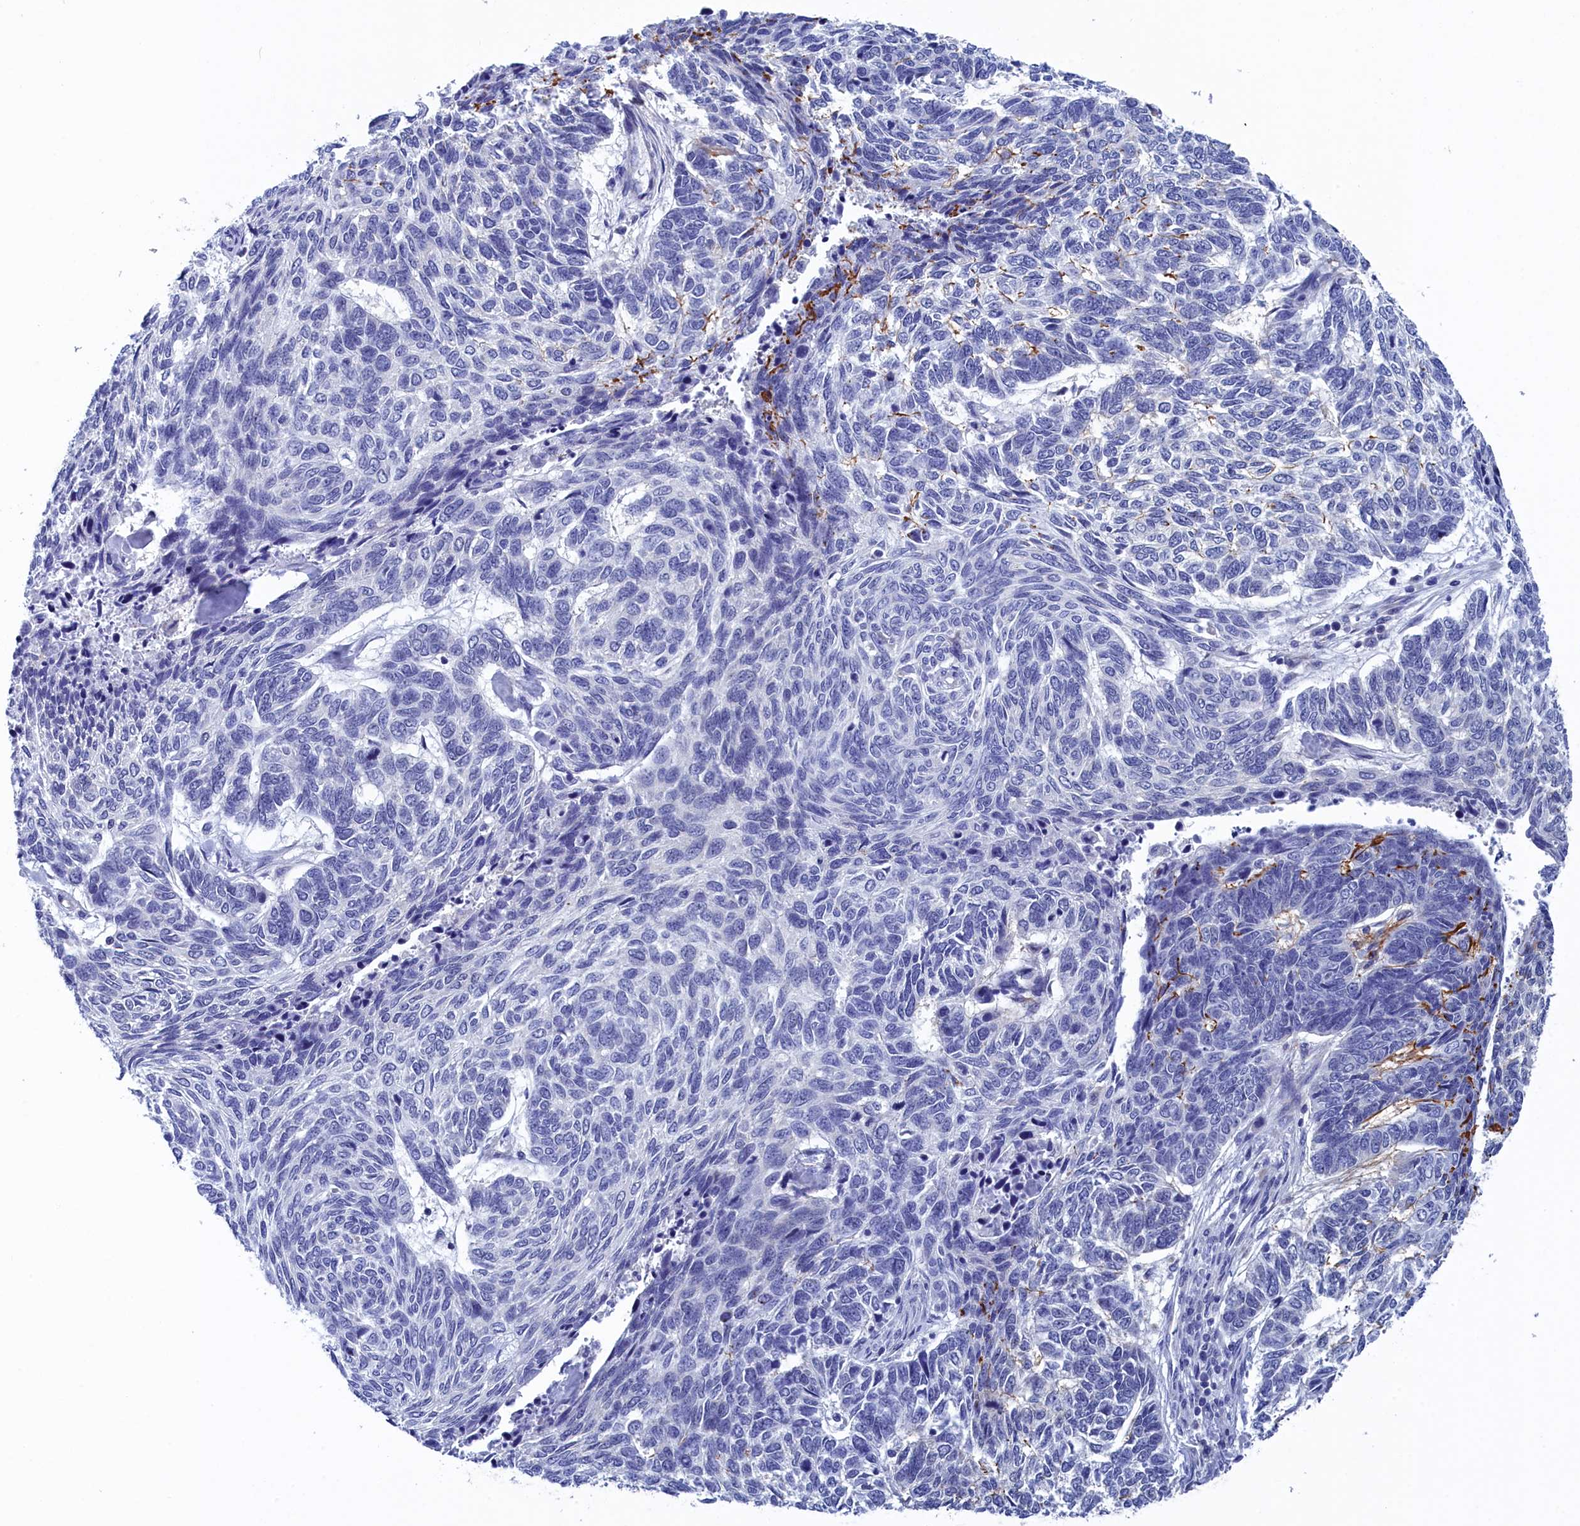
{"staining": {"intensity": "negative", "quantity": "none", "location": "none"}, "tissue": "skin cancer", "cell_type": "Tumor cells", "image_type": "cancer", "snomed": [{"axis": "morphology", "description": "Basal cell carcinoma"}, {"axis": "topography", "description": "Skin"}], "caption": "Tumor cells are negative for brown protein staining in basal cell carcinoma (skin). (Immunohistochemistry, brightfield microscopy, high magnification).", "gene": "PGP", "patient": {"sex": "female", "age": 65}}